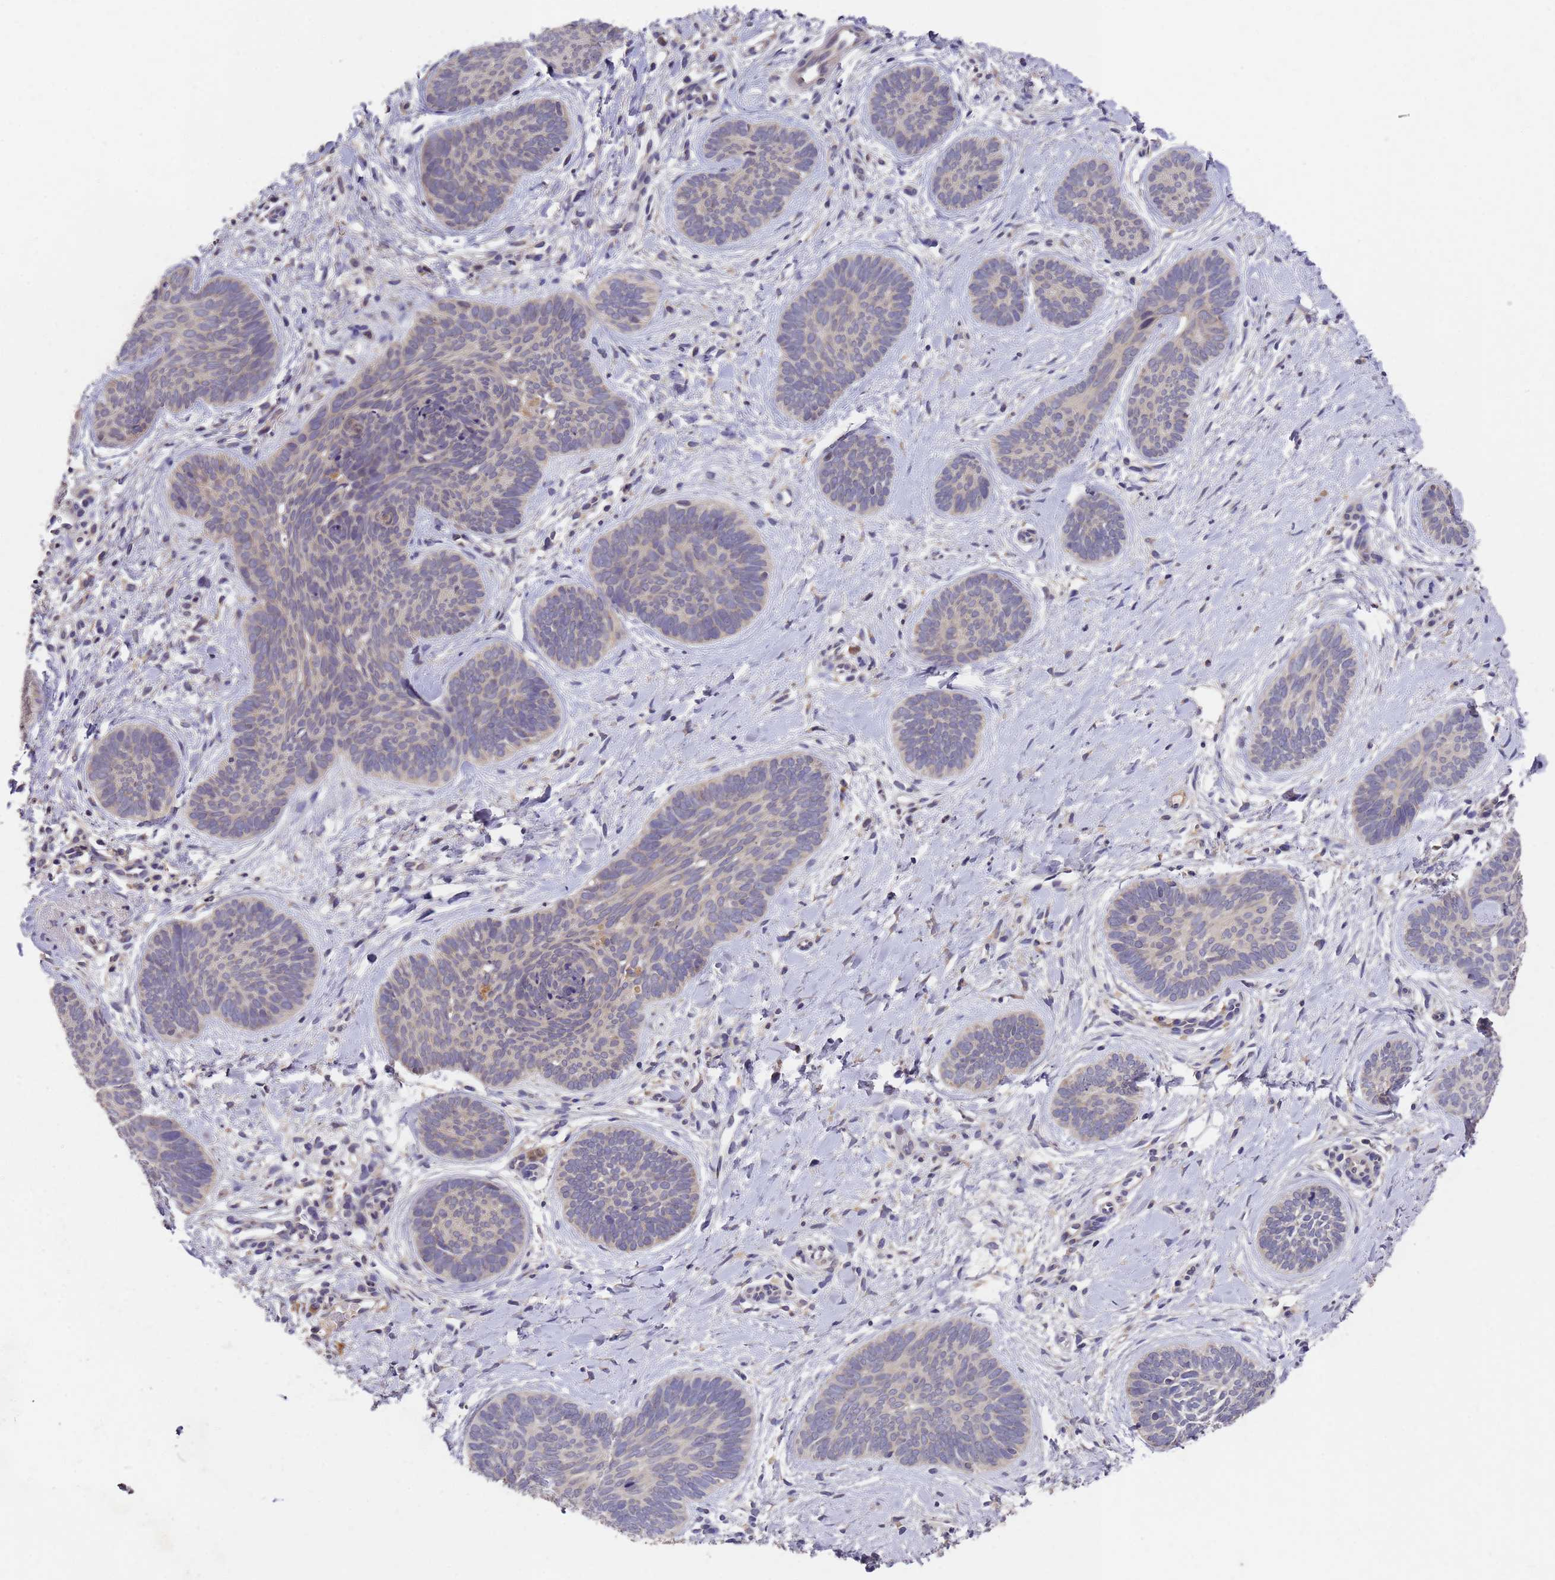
{"staining": {"intensity": "negative", "quantity": "none", "location": "none"}, "tissue": "skin cancer", "cell_type": "Tumor cells", "image_type": "cancer", "snomed": [{"axis": "morphology", "description": "Basal cell carcinoma"}, {"axis": "topography", "description": "Skin"}], "caption": "The immunohistochemistry histopathology image has no significant staining in tumor cells of skin basal cell carcinoma tissue. Brightfield microscopy of IHC stained with DAB (3,3'-diaminobenzidine) (brown) and hematoxylin (blue), captured at high magnification.", "gene": "DCAF12L2", "patient": {"sex": "female", "age": 81}}